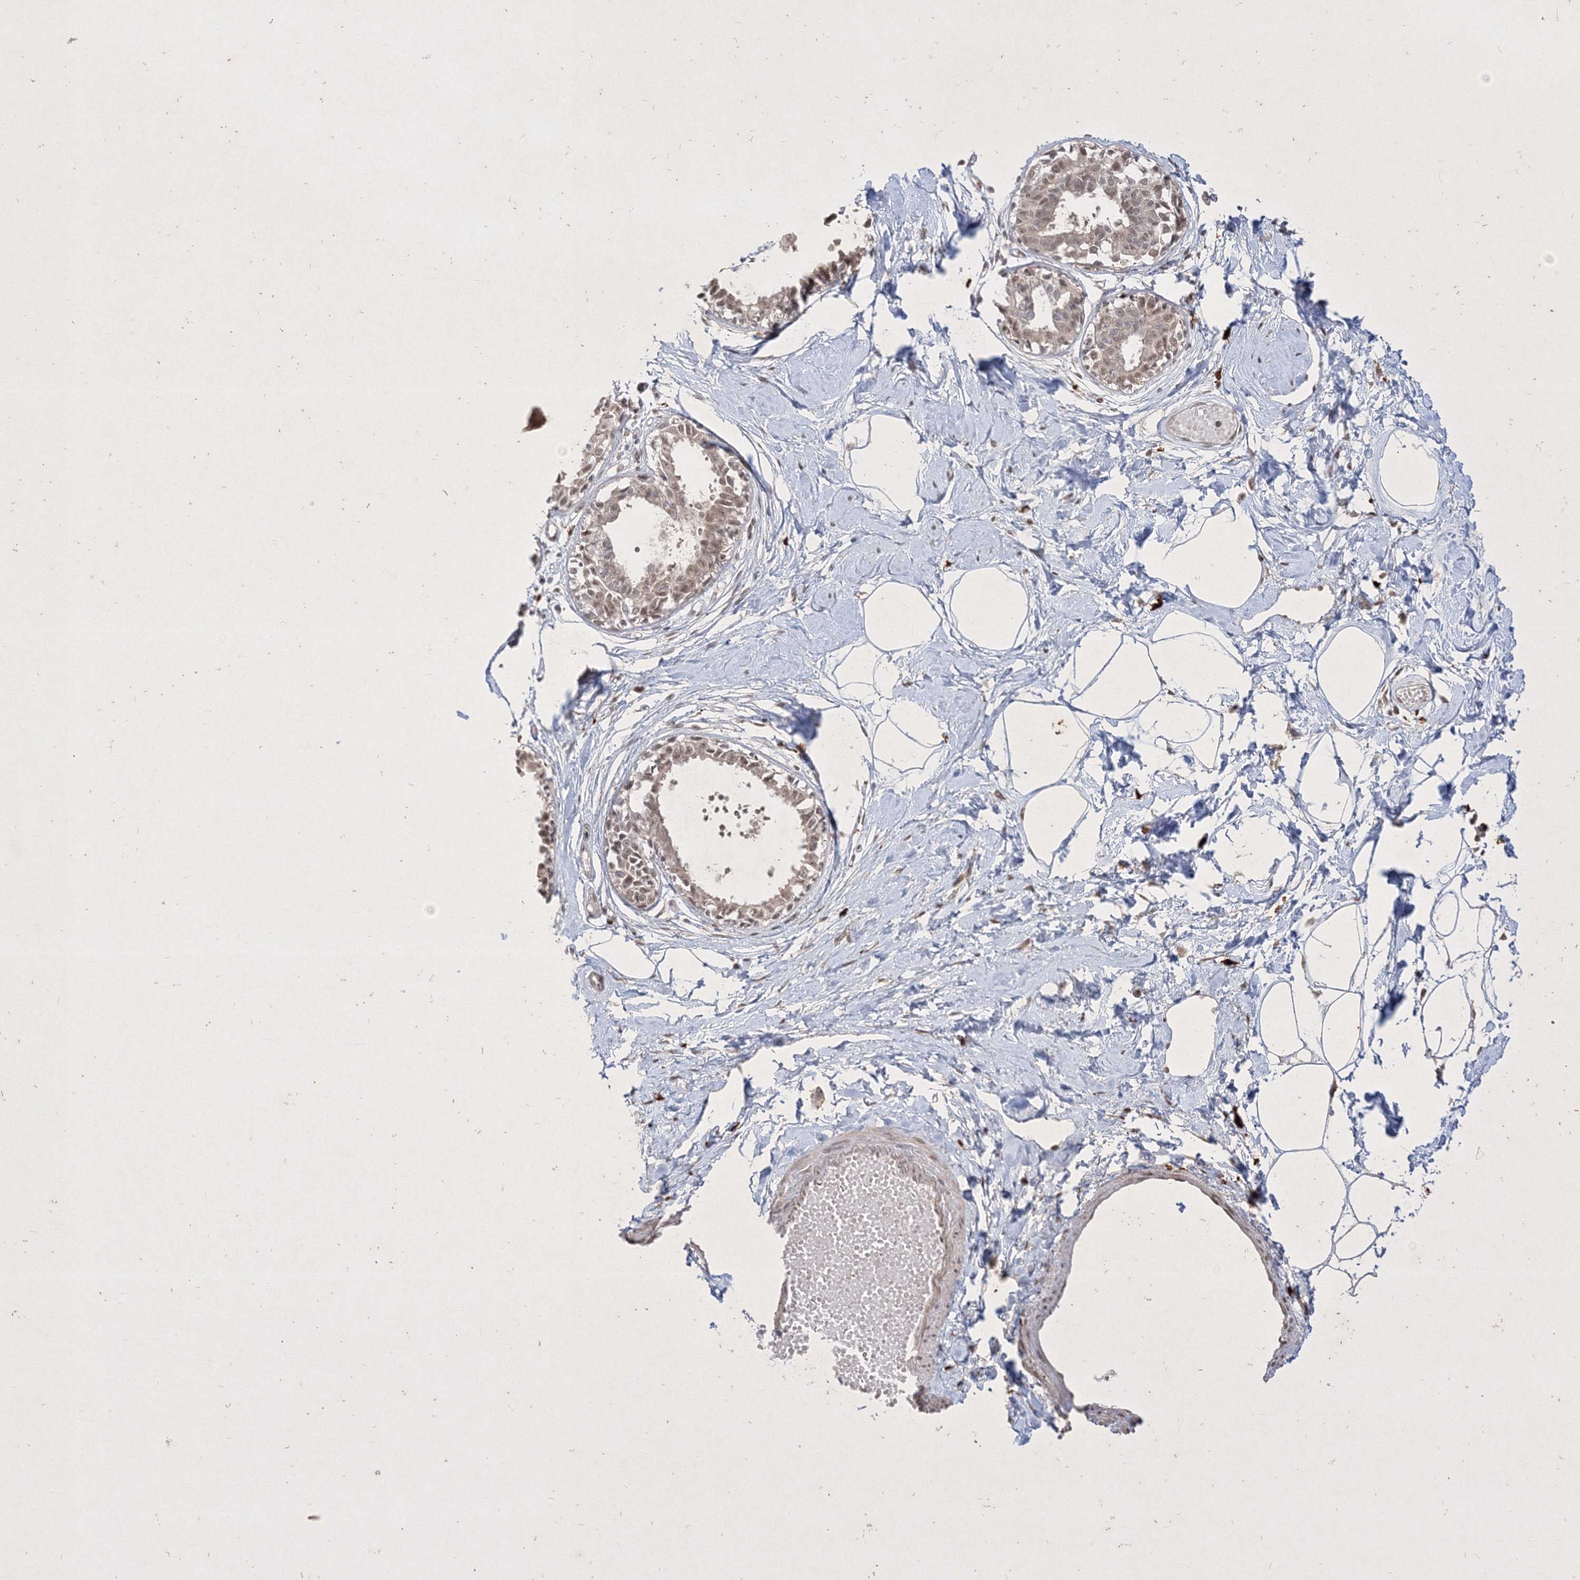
{"staining": {"intensity": "negative", "quantity": "none", "location": "none"}, "tissue": "breast", "cell_type": "Adipocytes", "image_type": "normal", "snomed": [{"axis": "morphology", "description": "Normal tissue, NOS"}, {"axis": "topography", "description": "Breast"}], "caption": "Immunohistochemical staining of unremarkable human breast displays no significant expression in adipocytes. (Stains: DAB (3,3'-diaminobenzidine) immunohistochemistry with hematoxylin counter stain, Microscopy: brightfield microscopy at high magnification).", "gene": "TAB1", "patient": {"sex": "female", "age": 45}}